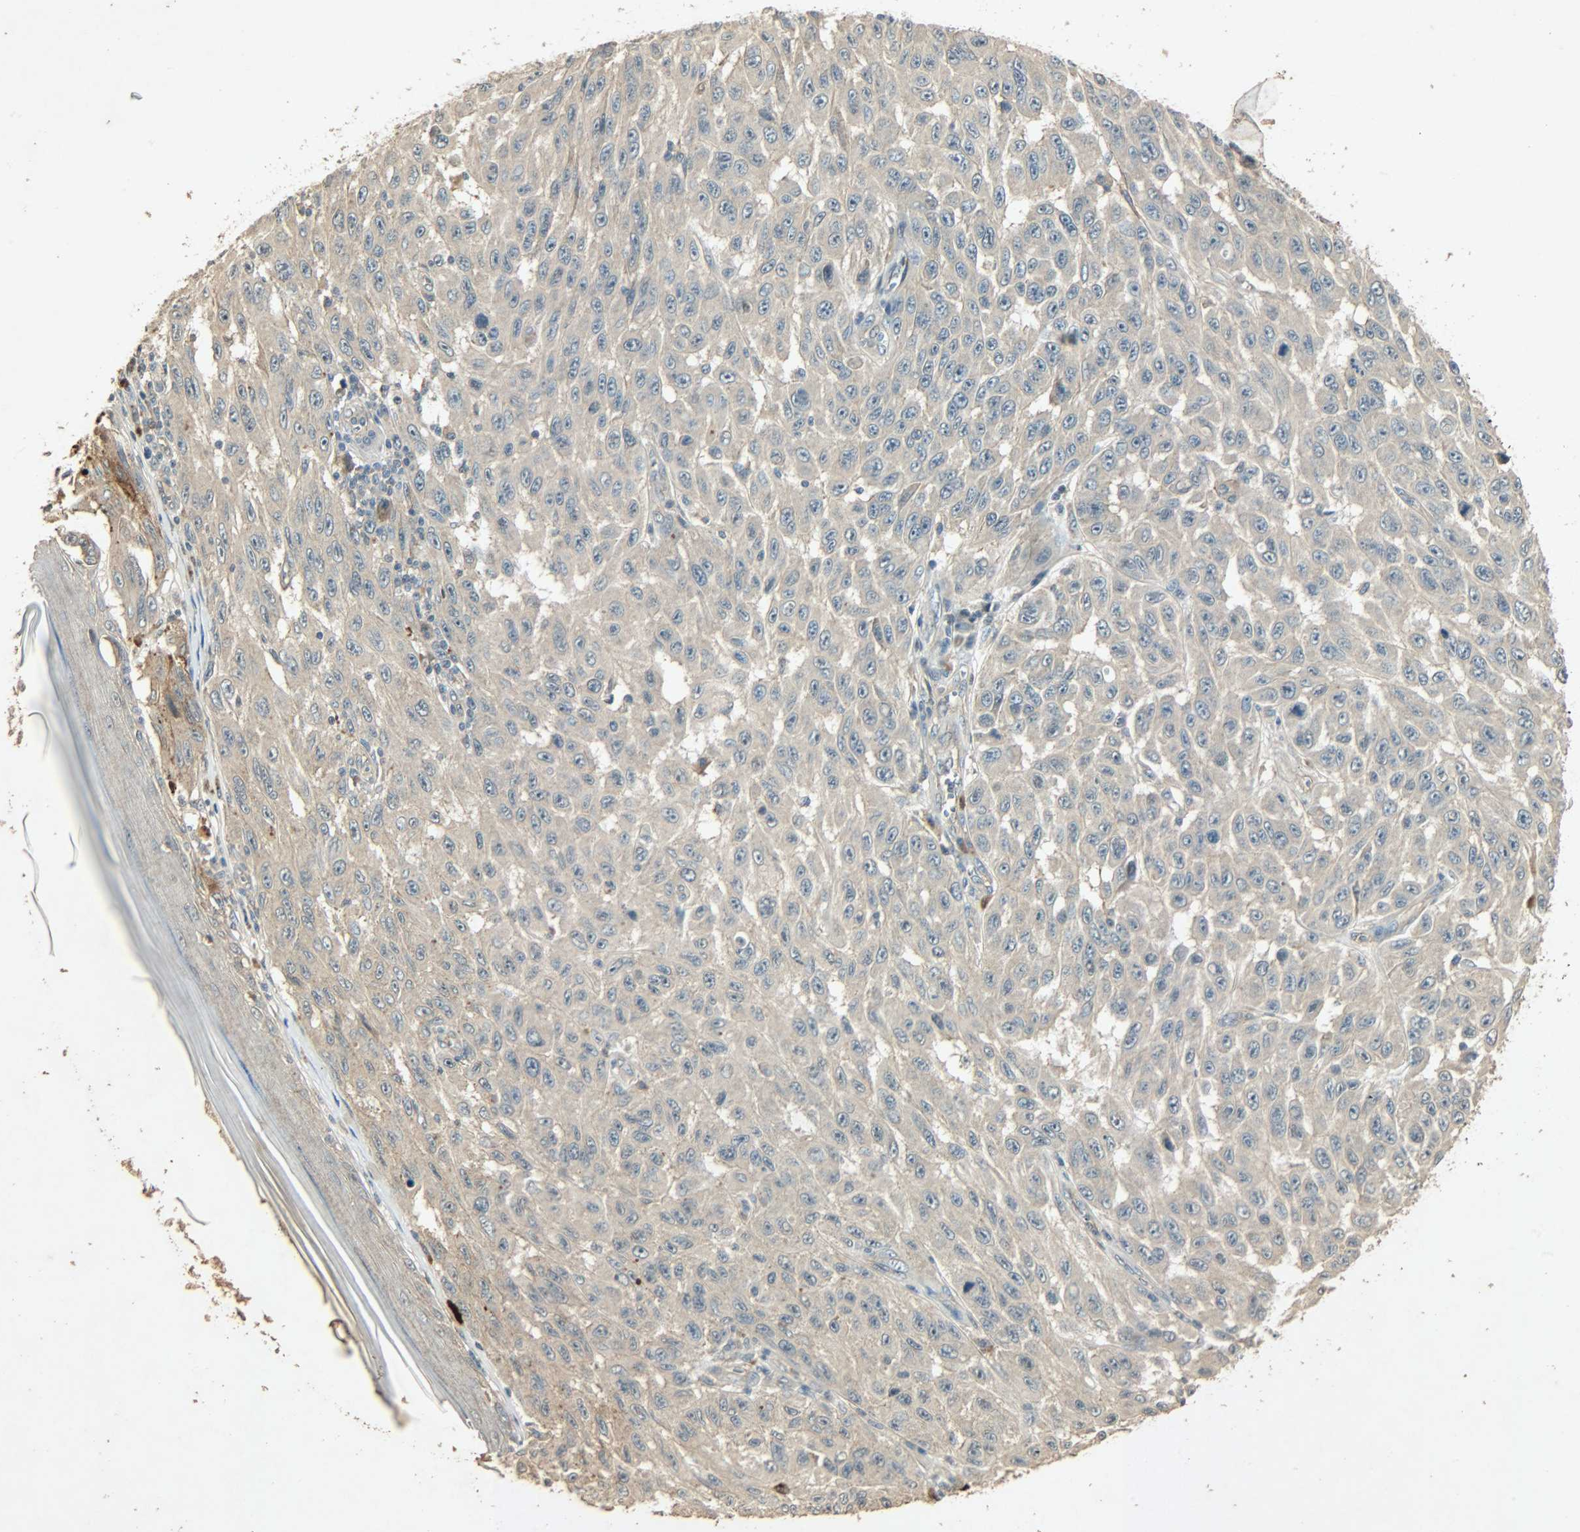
{"staining": {"intensity": "weak", "quantity": ">75%", "location": "cytoplasmic/membranous"}, "tissue": "melanoma", "cell_type": "Tumor cells", "image_type": "cancer", "snomed": [{"axis": "morphology", "description": "Malignant melanoma, NOS"}, {"axis": "topography", "description": "Skin"}], "caption": "Malignant melanoma tissue demonstrates weak cytoplasmic/membranous expression in approximately >75% of tumor cells, visualized by immunohistochemistry.", "gene": "ATP2B1", "patient": {"sex": "male", "age": 30}}